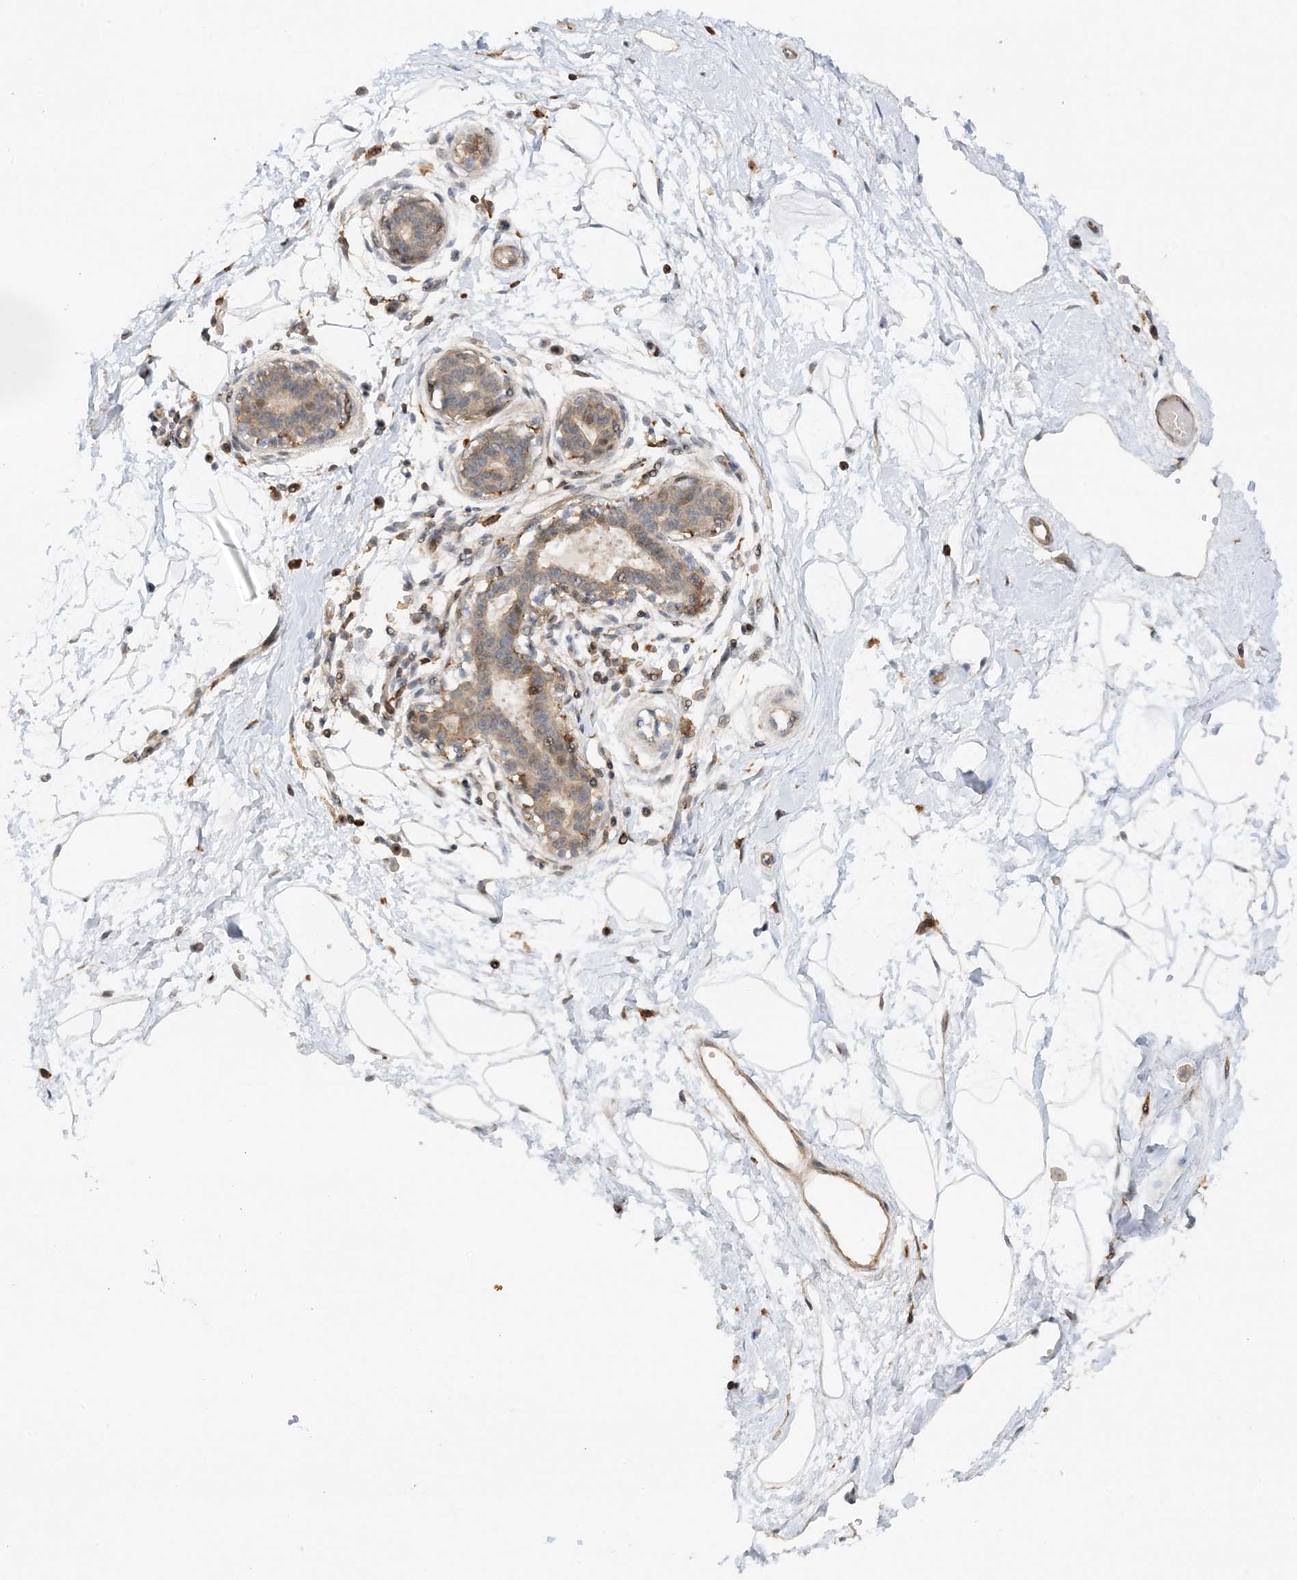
{"staining": {"intensity": "negative", "quantity": "none", "location": "none"}, "tissue": "breast", "cell_type": "Adipocytes", "image_type": "normal", "snomed": [{"axis": "morphology", "description": "Normal tissue, NOS"}, {"axis": "topography", "description": "Breast"}], "caption": "This micrograph is of unremarkable breast stained with immunohistochemistry (IHC) to label a protein in brown with the nuclei are counter-stained blue. There is no staining in adipocytes.", "gene": "TATDN3", "patient": {"sex": "female", "age": 45}}